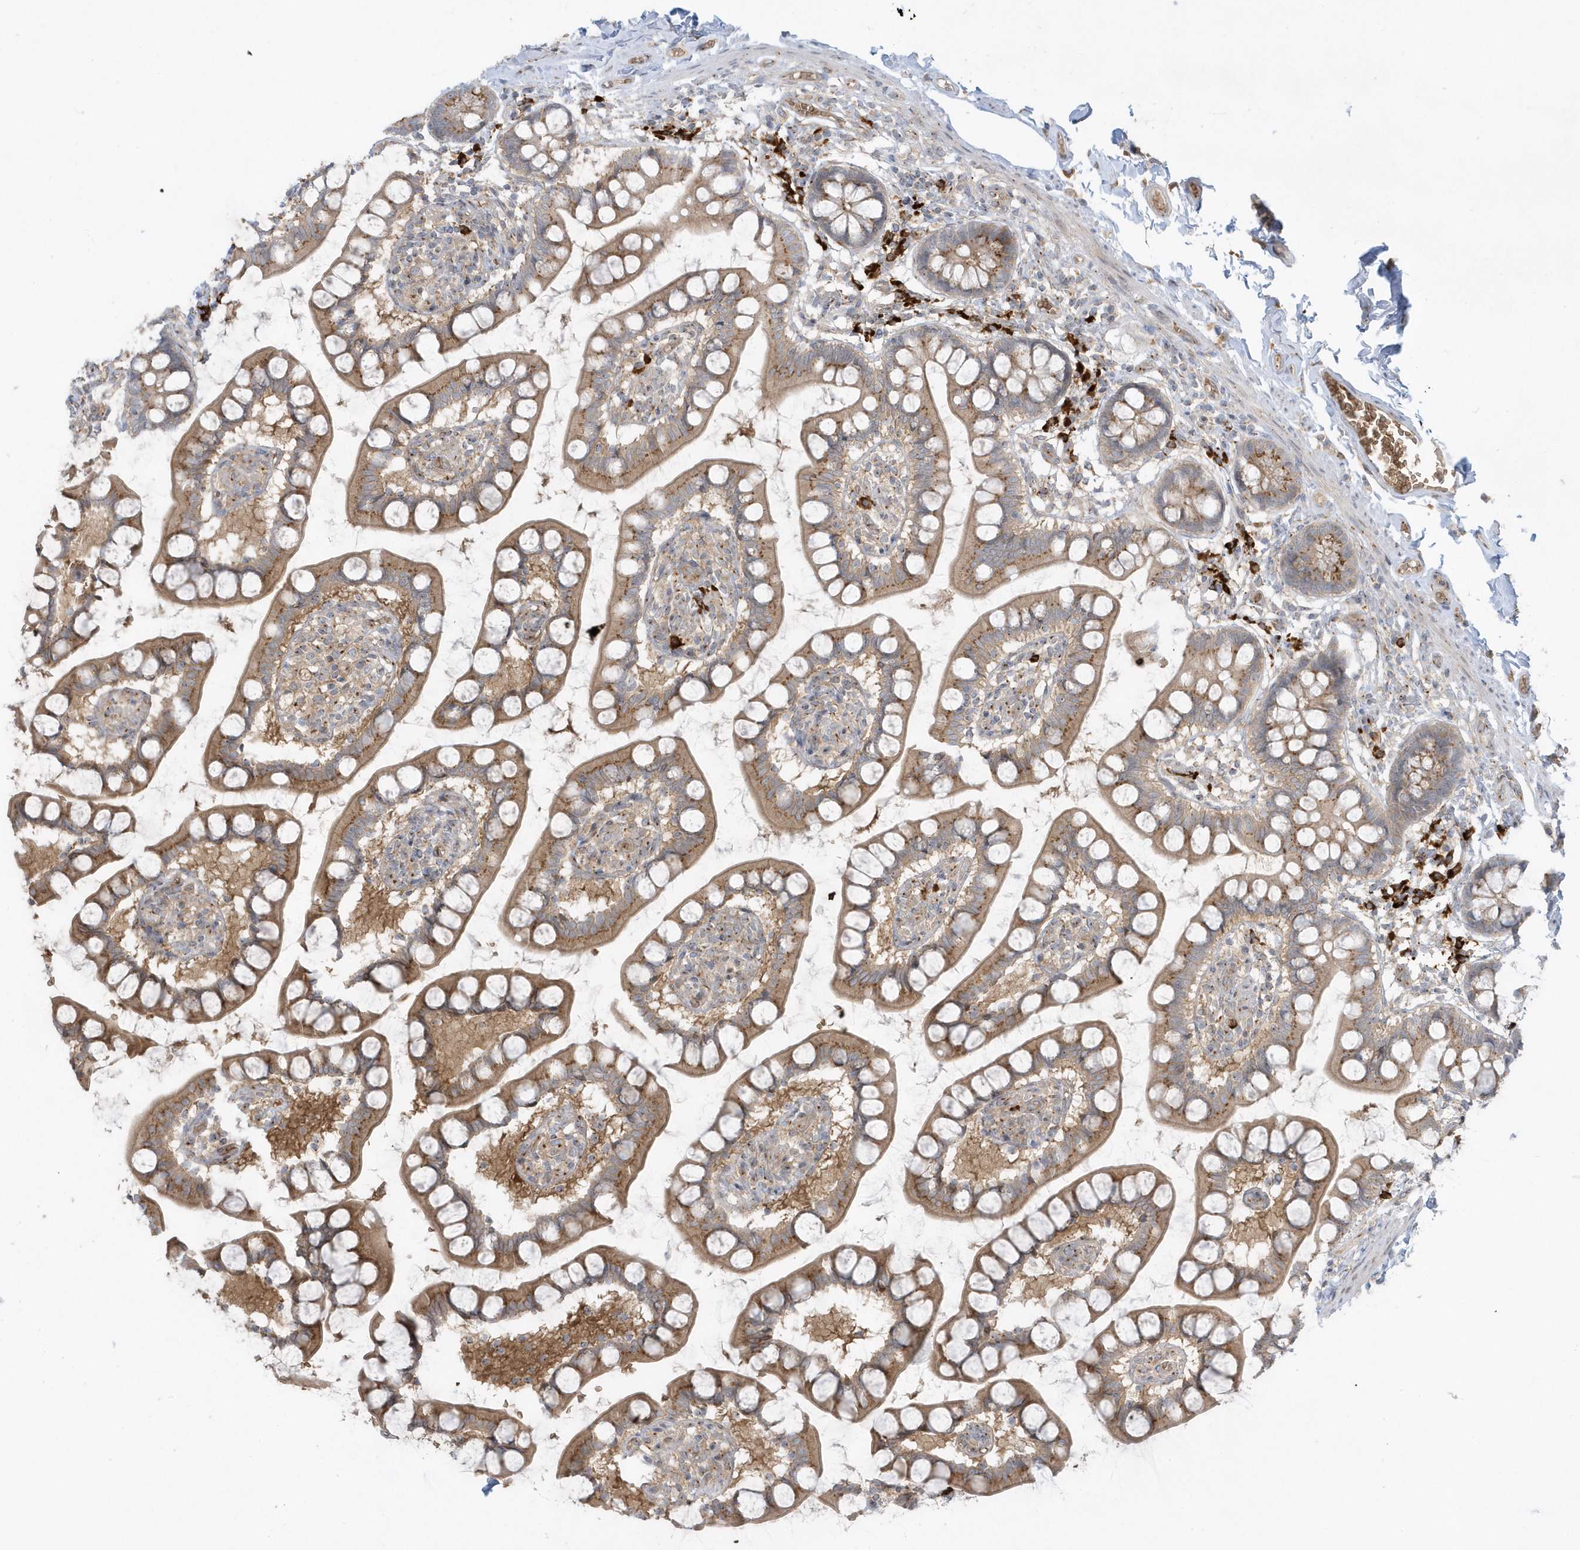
{"staining": {"intensity": "moderate", "quantity": ">75%", "location": "cytoplasmic/membranous"}, "tissue": "small intestine", "cell_type": "Glandular cells", "image_type": "normal", "snomed": [{"axis": "morphology", "description": "Normal tissue, NOS"}, {"axis": "topography", "description": "Small intestine"}], "caption": "An IHC photomicrograph of benign tissue is shown. Protein staining in brown shows moderate cytoplasmic/membranous positivity in small intestine within glandular cells. The staining is performed using DAB (3,3'-diaminobenzidine) brown chromogen to label protein expression. The nuclei are counter-stained blue using hematoxylin.", "gene": "RPP40", "patient": {"sex": "male", "age": 52}}